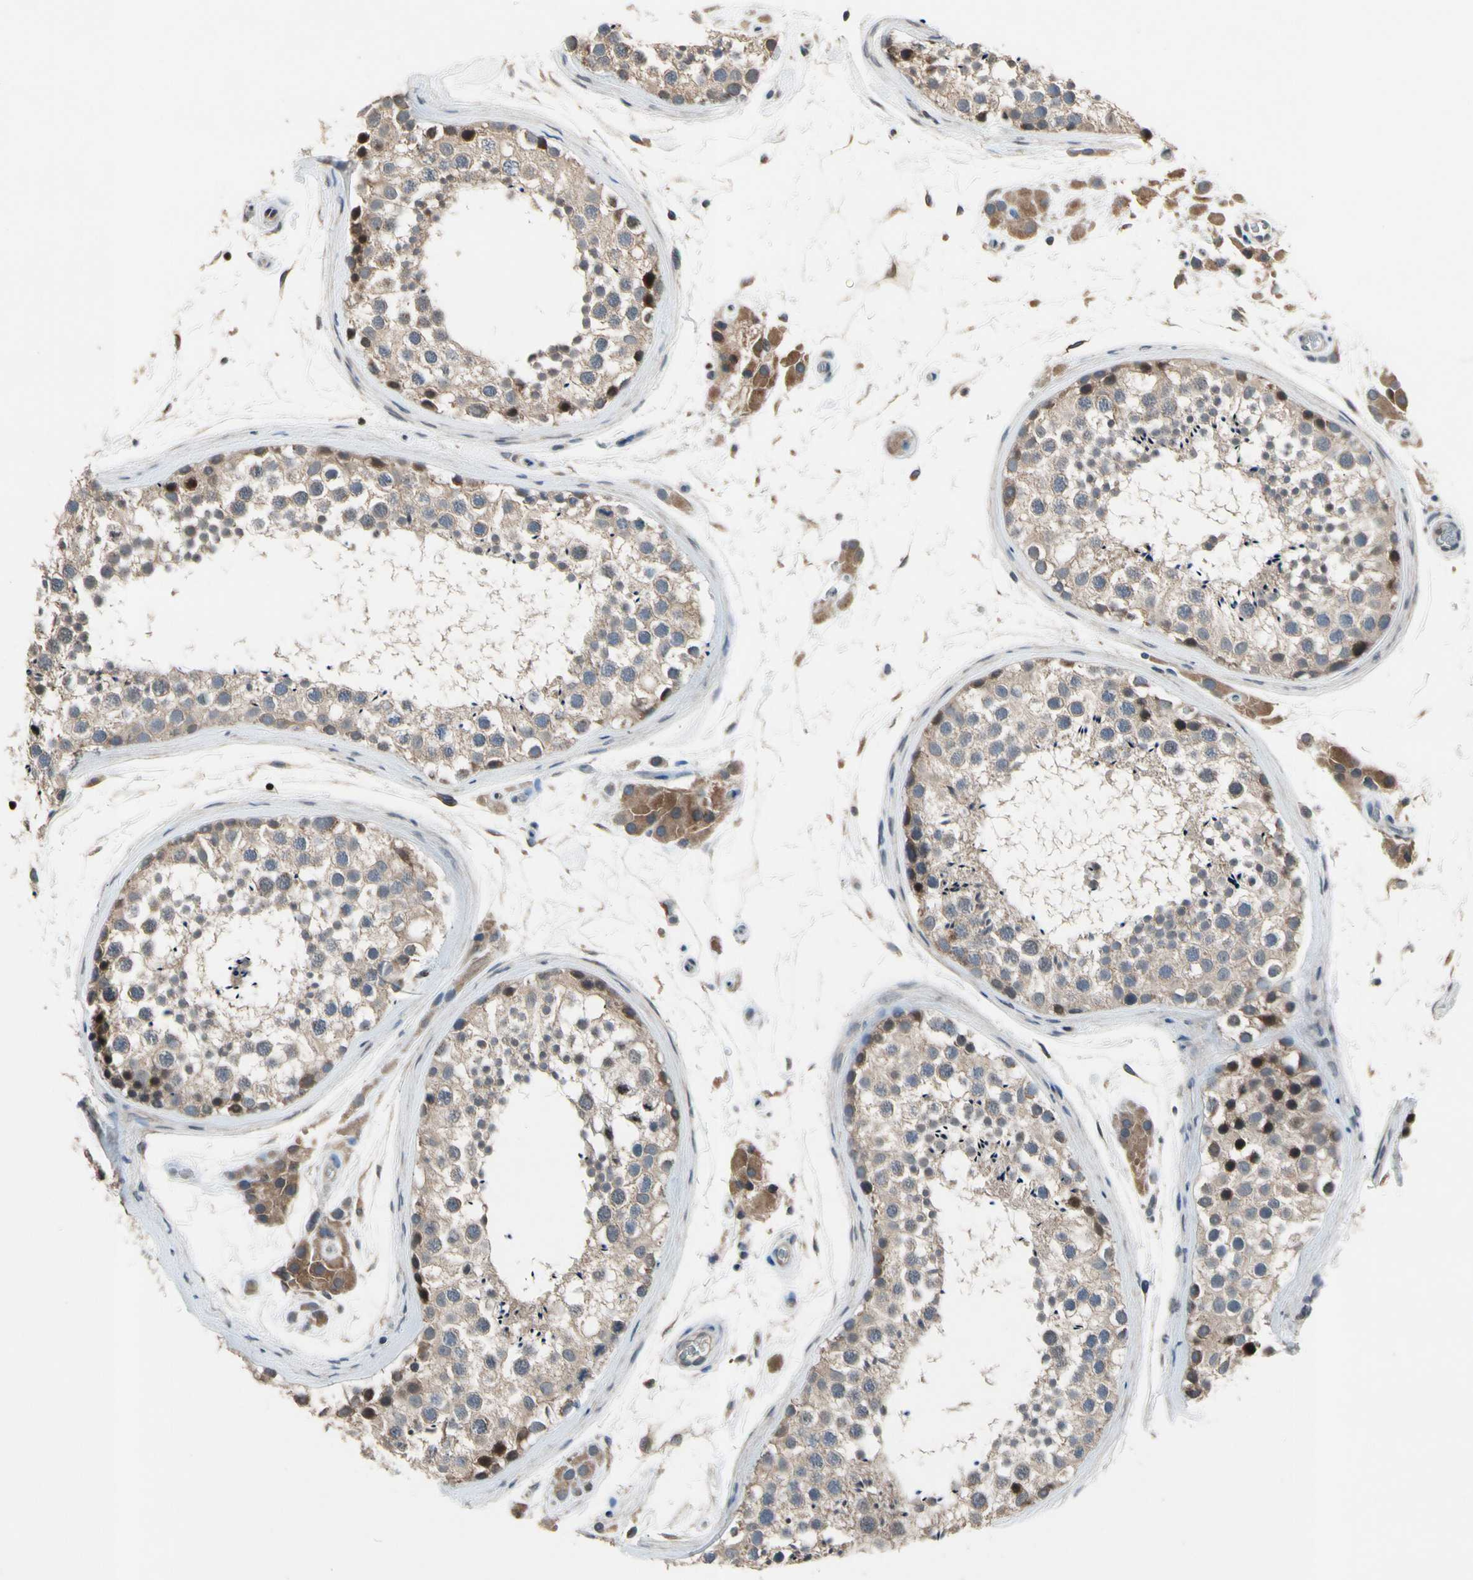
{"staining": {"intensity": "weak", "quantity": ">75%", "location": "cytoplasmic/membranous"}, "tissue": "testis", "cell_type": "Cells in seminiferous ducts", "image_type": "normal", "snomed": [{"axis": "morphology", "description": "Normal tissue, NOS"}, {"axis": "topography", "description": "Testis"}], "caption": "Protein staining of unremarkable testis reveals weak cytoplasmic/membranous positivity in about >75% of cells in seminiferous ducts.", "gene": "TBX21", "patient": {"sex": "male", "age": 46}}